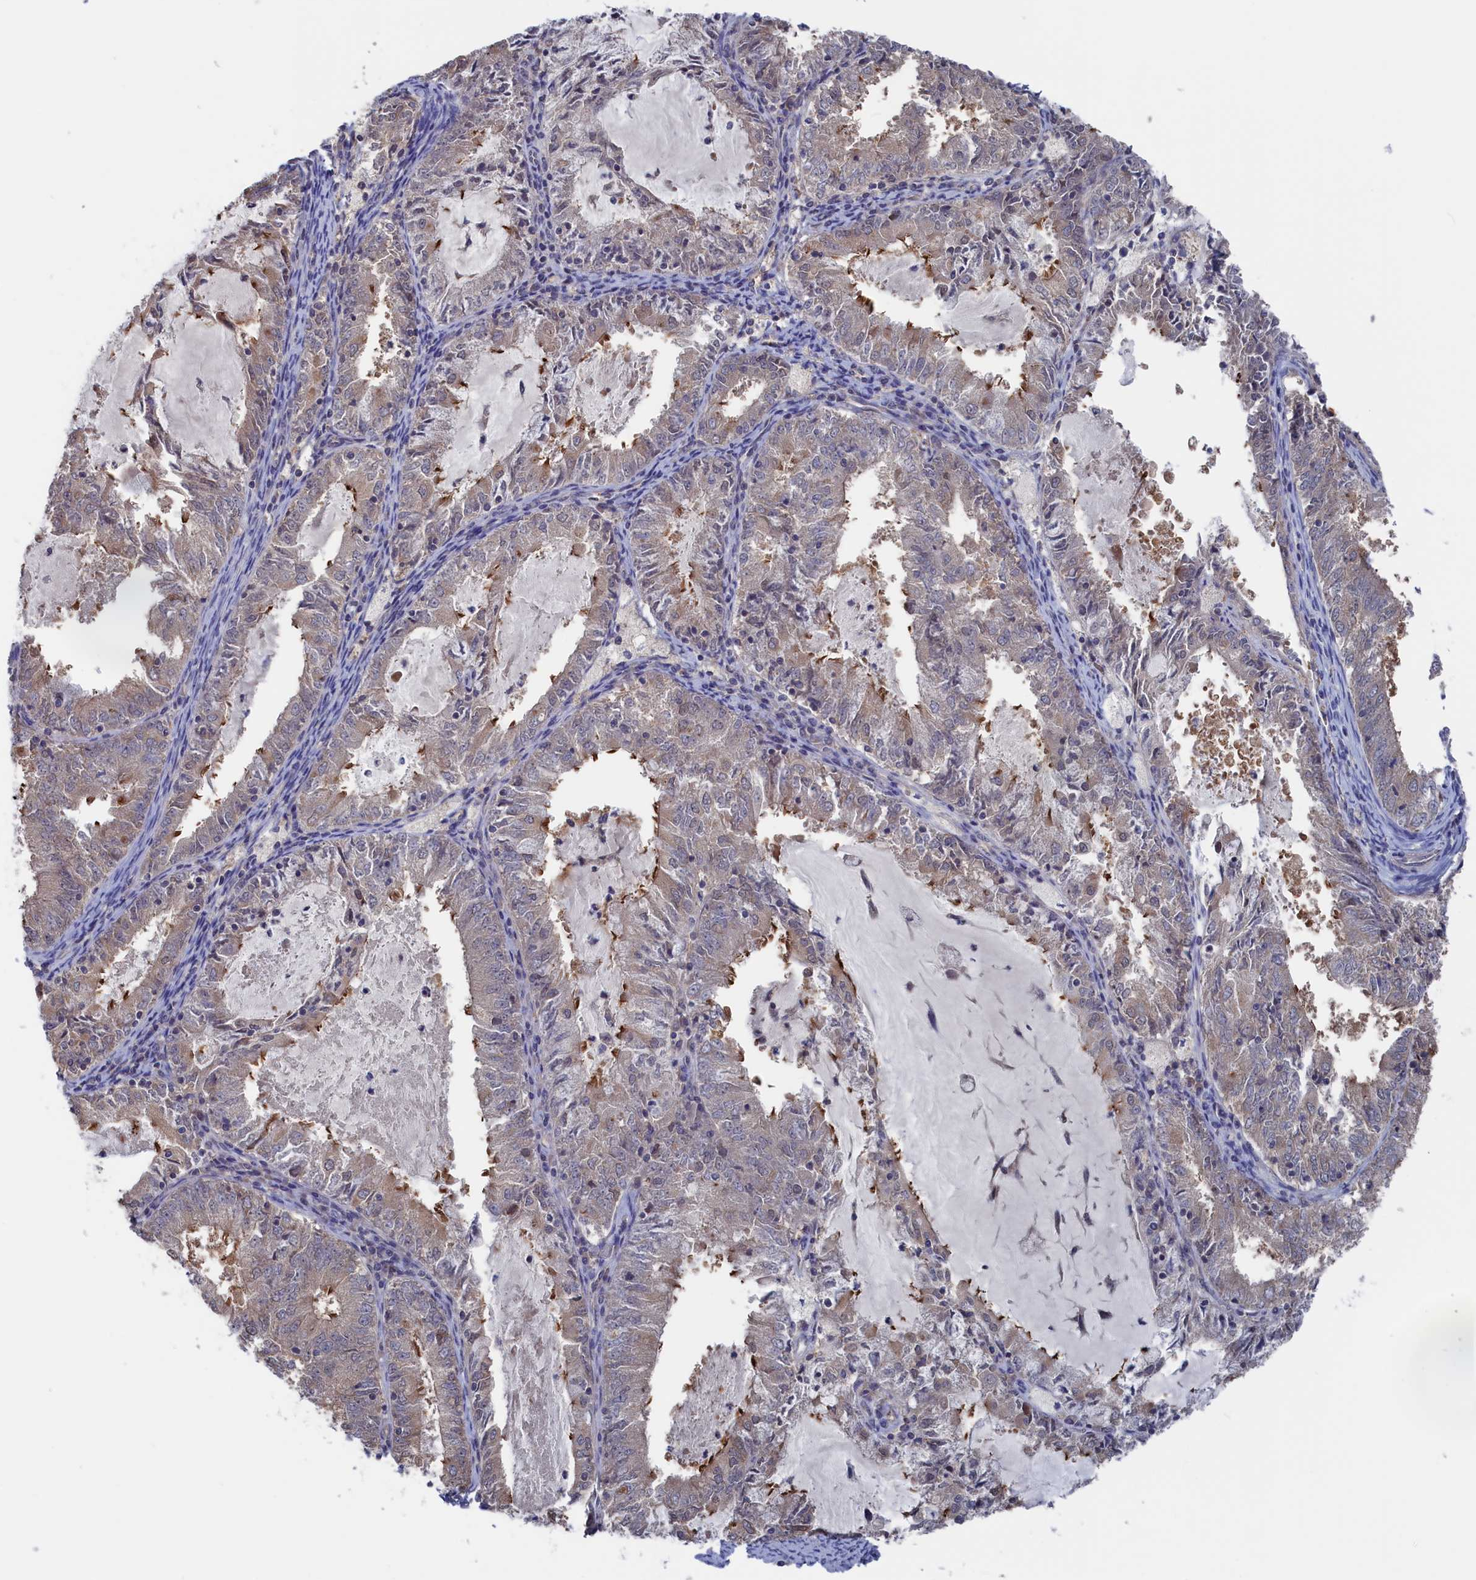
{"staining": {"intensity": "moderate", "quantity": "<25%", "location": "cytoplasmic/membranous"}, "tissue": "endometrial cancer", "cell_type": "Tumor cells", "image_type": "cancer", "snomed": [{"axis": "morphology", "description": "Adenocarcinoma, NOS"}, {"axis": "topography", "description": "Endometrium"}], "caption": "Endometrial adenocarcinoma tissue exhibits moderate cytoplasmic/membranous staining in about <25% of tumor cells The staining was performed using DAB to visualize the protein expression in brown, while the nuclei were stained in blue with hematoxylin (Magnification: 20x).", "gene": "NUTF2", "patient": {"sex": "female", "age": 57}}